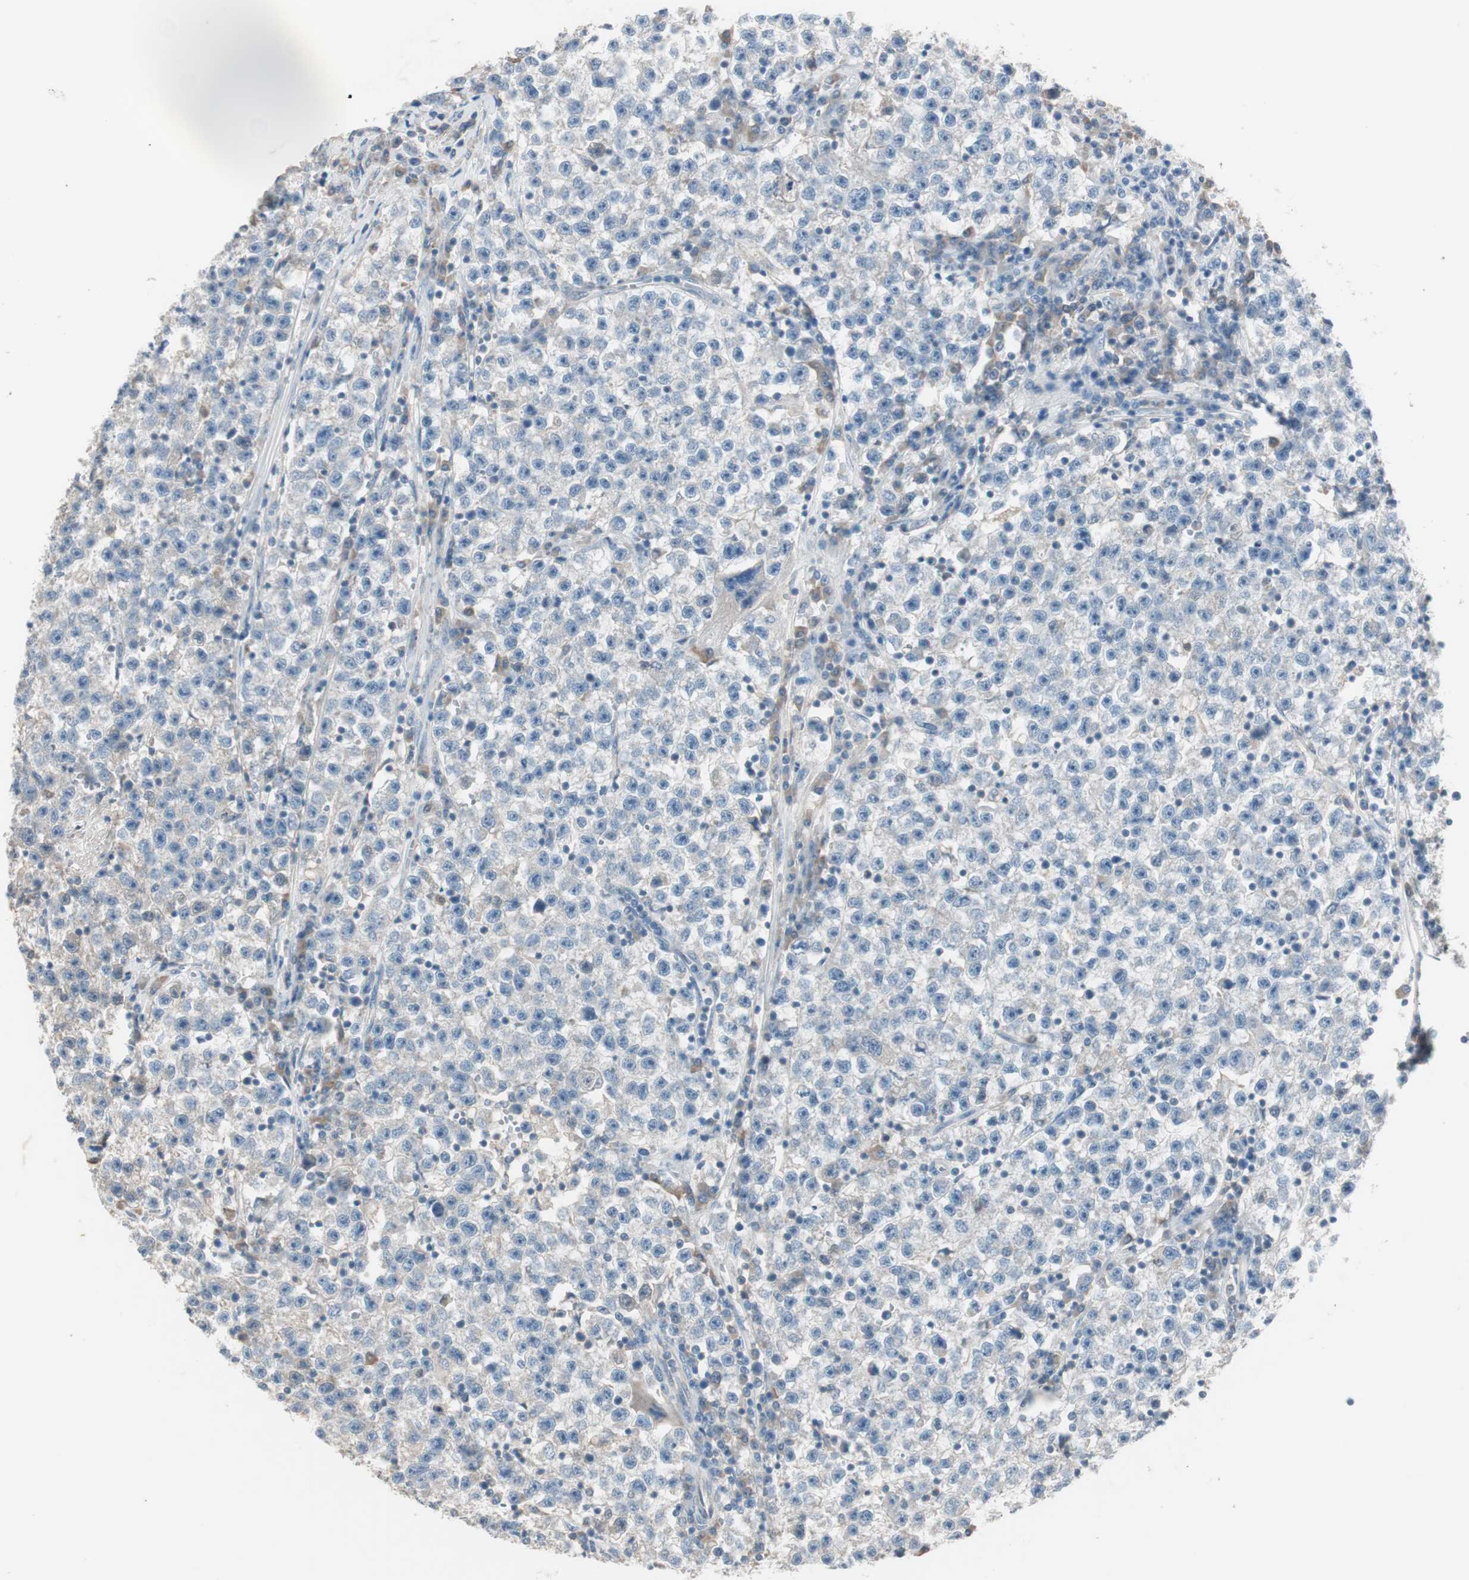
{"staining": {"intensity": "negative", "quantity": "none", "location": "none"}, "tissue": "testis cancer", "cell_type": "Tumor cells", "image_type": "cancer", "snomed": [{"axis": "morphology", "description": "Seminoma, NOS"}, {"axis": "topography", "description": "Testis"}], "caption": "A high-resolution image shows immunohistochemistry (IHC) staining of testis cancer (seminoma), which shows no significant staining in tumor cells.", "gene": "KHK", "patient": {"sex": "male", "age": 22}}